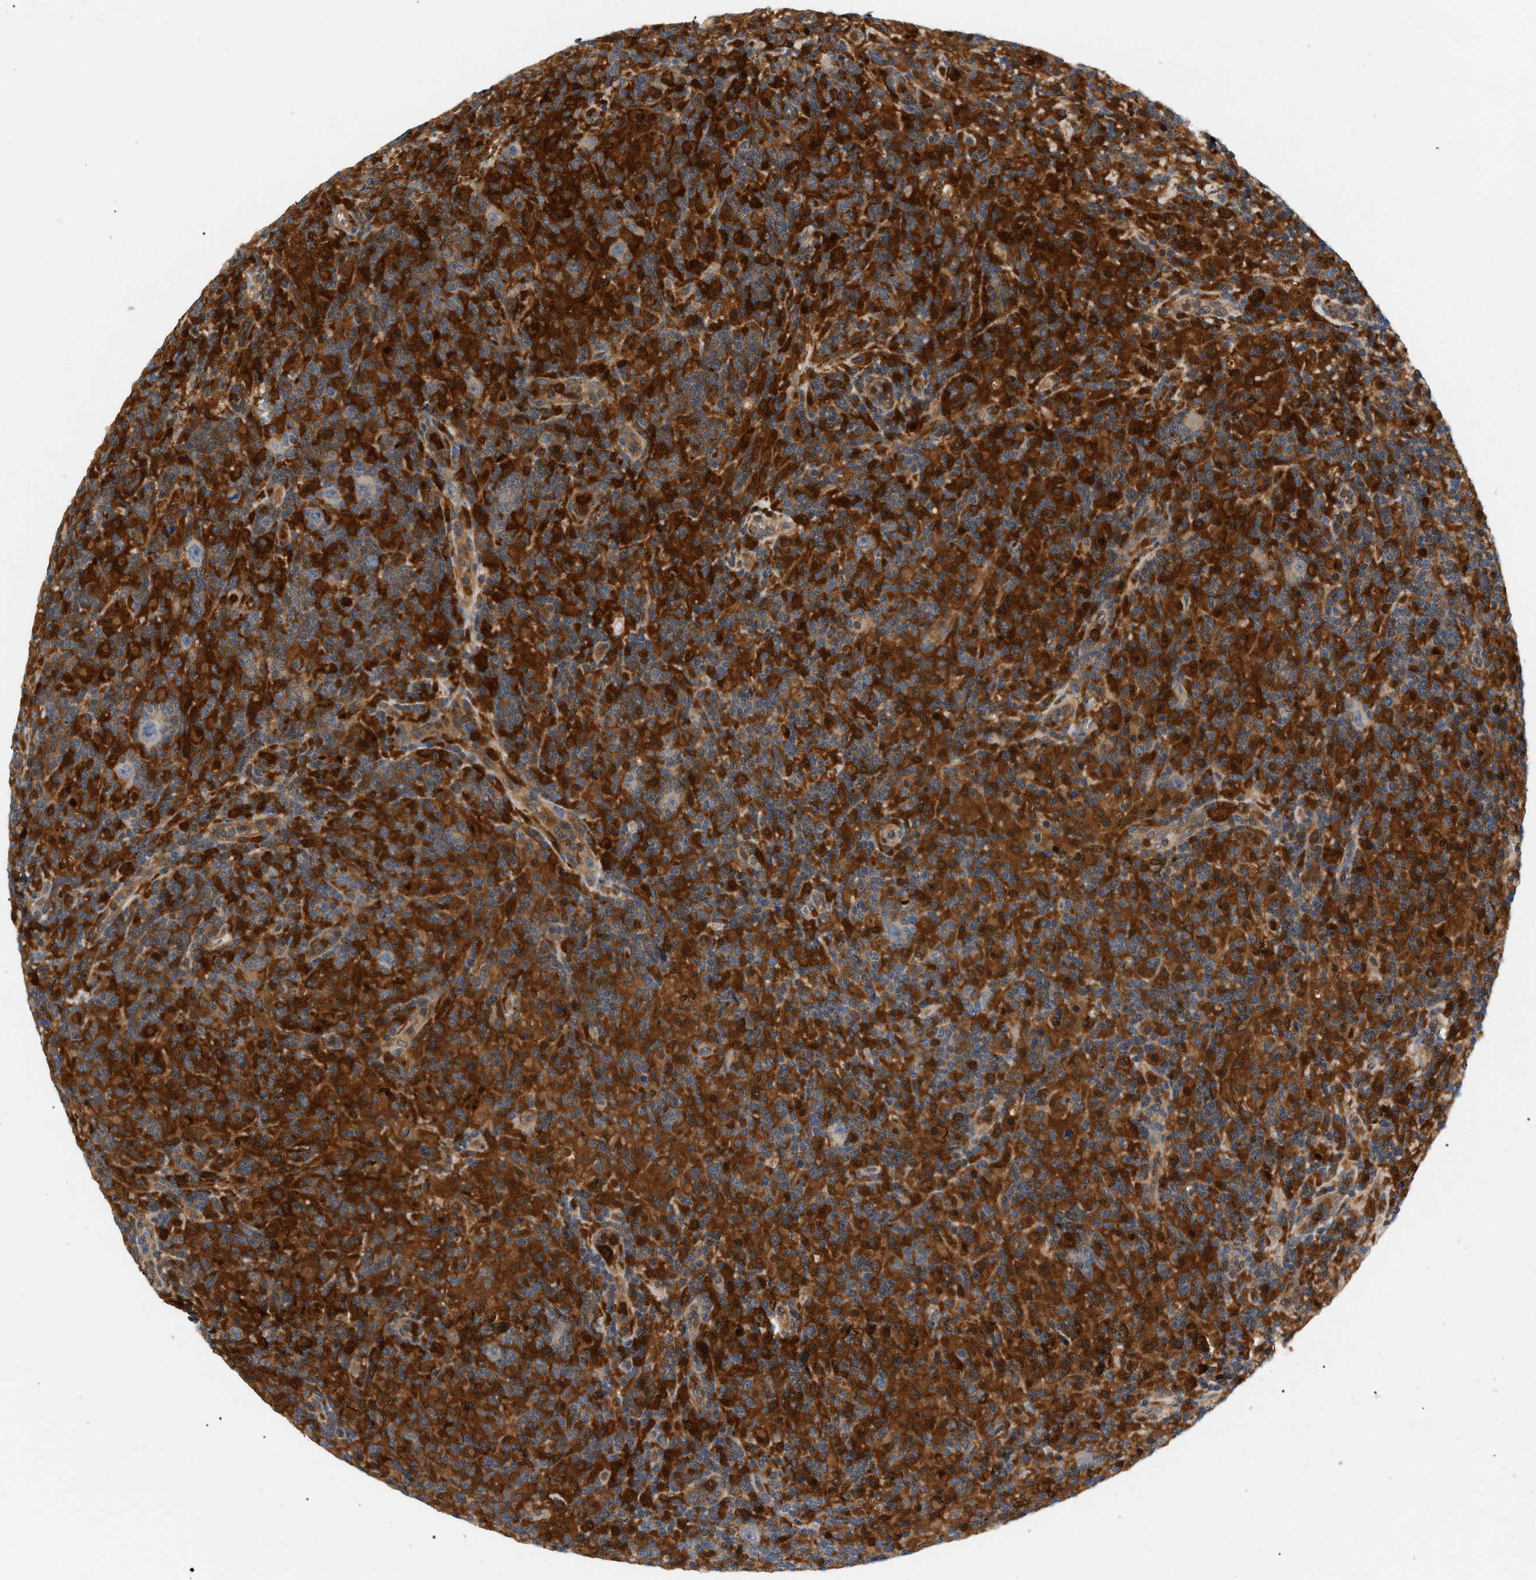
{"staining": {"intensity": "strong", "quantity": ">75%", "location": "cytoplasmic/membranous"}, "tissue": "lymphoma", "cell_type": "Tumor cells", "image_type": "cancer", "snomed": [{"axis": "morphology", "description": "Hodgkin's disease, NOS"}, {"axis": "topography", "description": "Lymph node"}], "caption": "This image shows lymphoma stained with IHC to label a protein in brown. The cytoplasmic/membranous of tumor cells show strong positivity for the protein. Nuclei are counter-stained blue.", "gene": "PYCARD", "patient": {"sex": "male", "age": 70}}